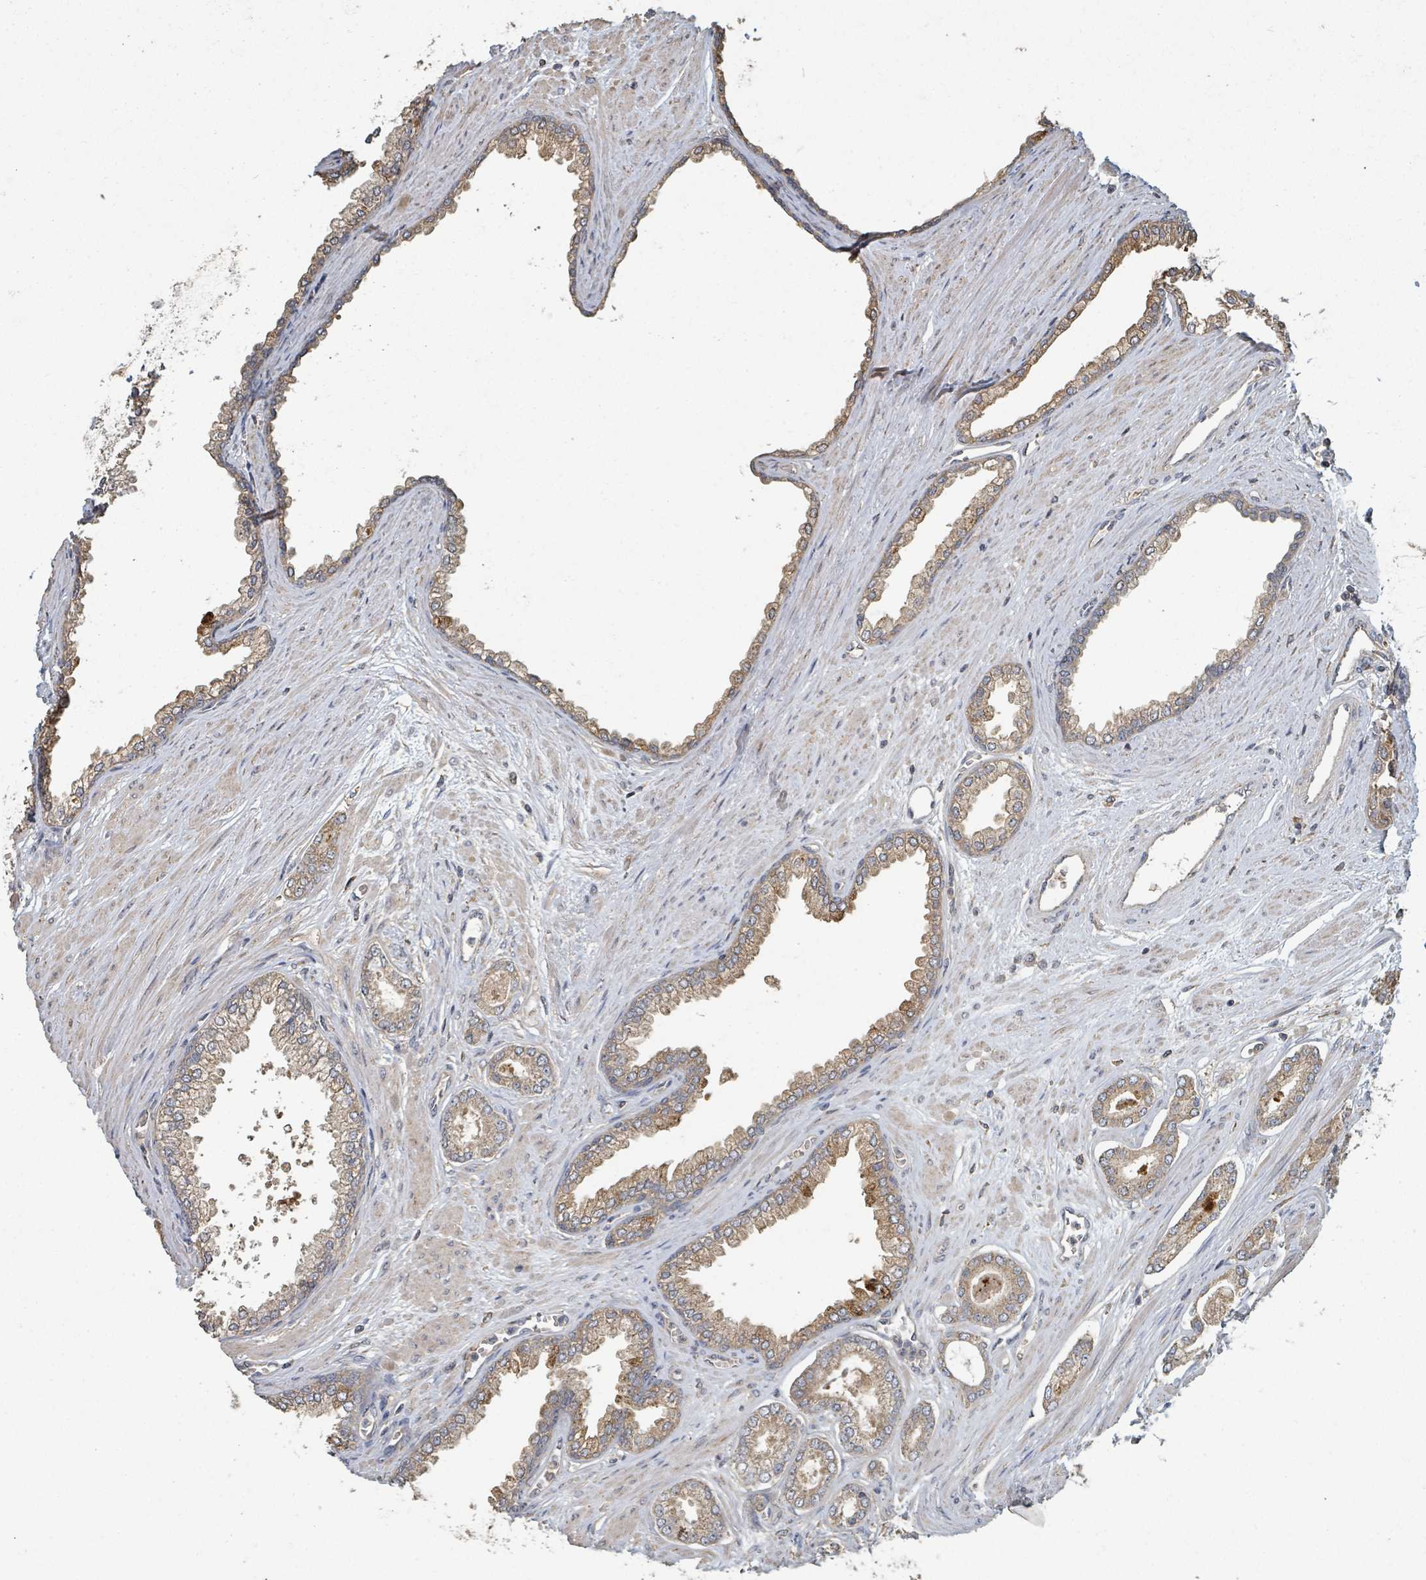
{"staining": {"intensity": "moderate", "quantity": ">75%", "location": "cytoplasmic/membranous"}, "tissue": "prostate cancer", "cell_type": "Tumor cells", "image_type": "cancer", "snomed": [{"axis": "morphology", "description": "Adenocarcinoma, Low grade"}, {"axis": "topography", "description": "Prostate"}], "caption": "Prostate cancer (adenocarcinoma (low-grade)) was stained to show a protein in brown. There is medium levels of moderate cytoplasmic/membranous staining in about >75% of tumor cells. Nuclei are stained in blue.", "gene": "WDFY1", "patient": {"sex": "male", "age": 60}}